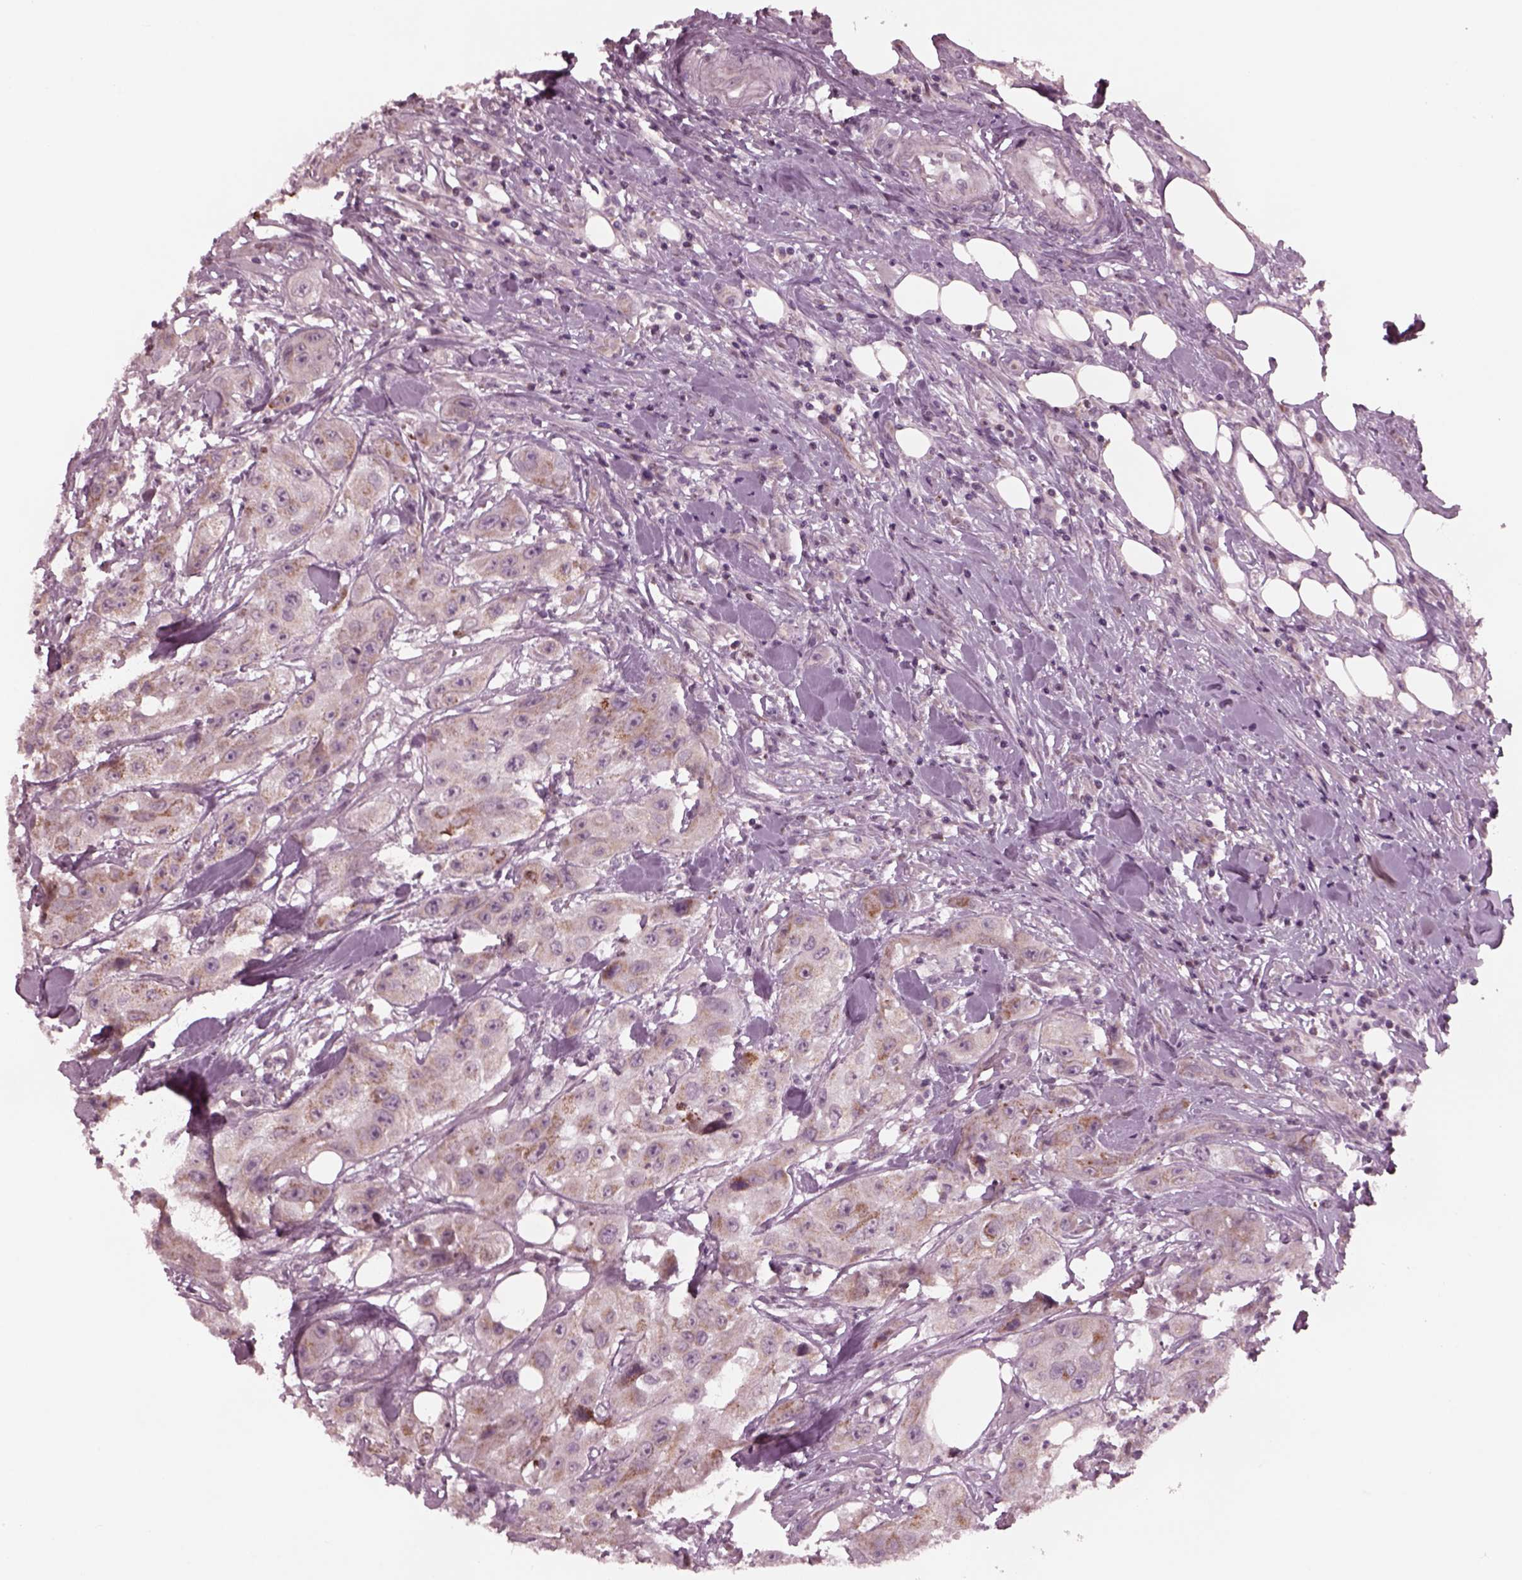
{"staining": {"intensity": "moderate", "quantity": "<25%", "location": "cytoplasmic/membranous"}, "tissue": "urothelial cancer", "cell_type": "Tumor cells", "image_type": "cancer", "snomed": [{"axis": "morphology", "description": "Urothelial carcinoma, High grade"}, {"axis": "topography", "description": "Urinary bladder"}], "caption": "Urothelial cancer was stained to show a protein in brown. There is low levels of moderate cytoplasmic/membranous expression in about <25% of tumor cells.", "gene": "CELSR3", "patient": {"sex": "male", "age": 79}}